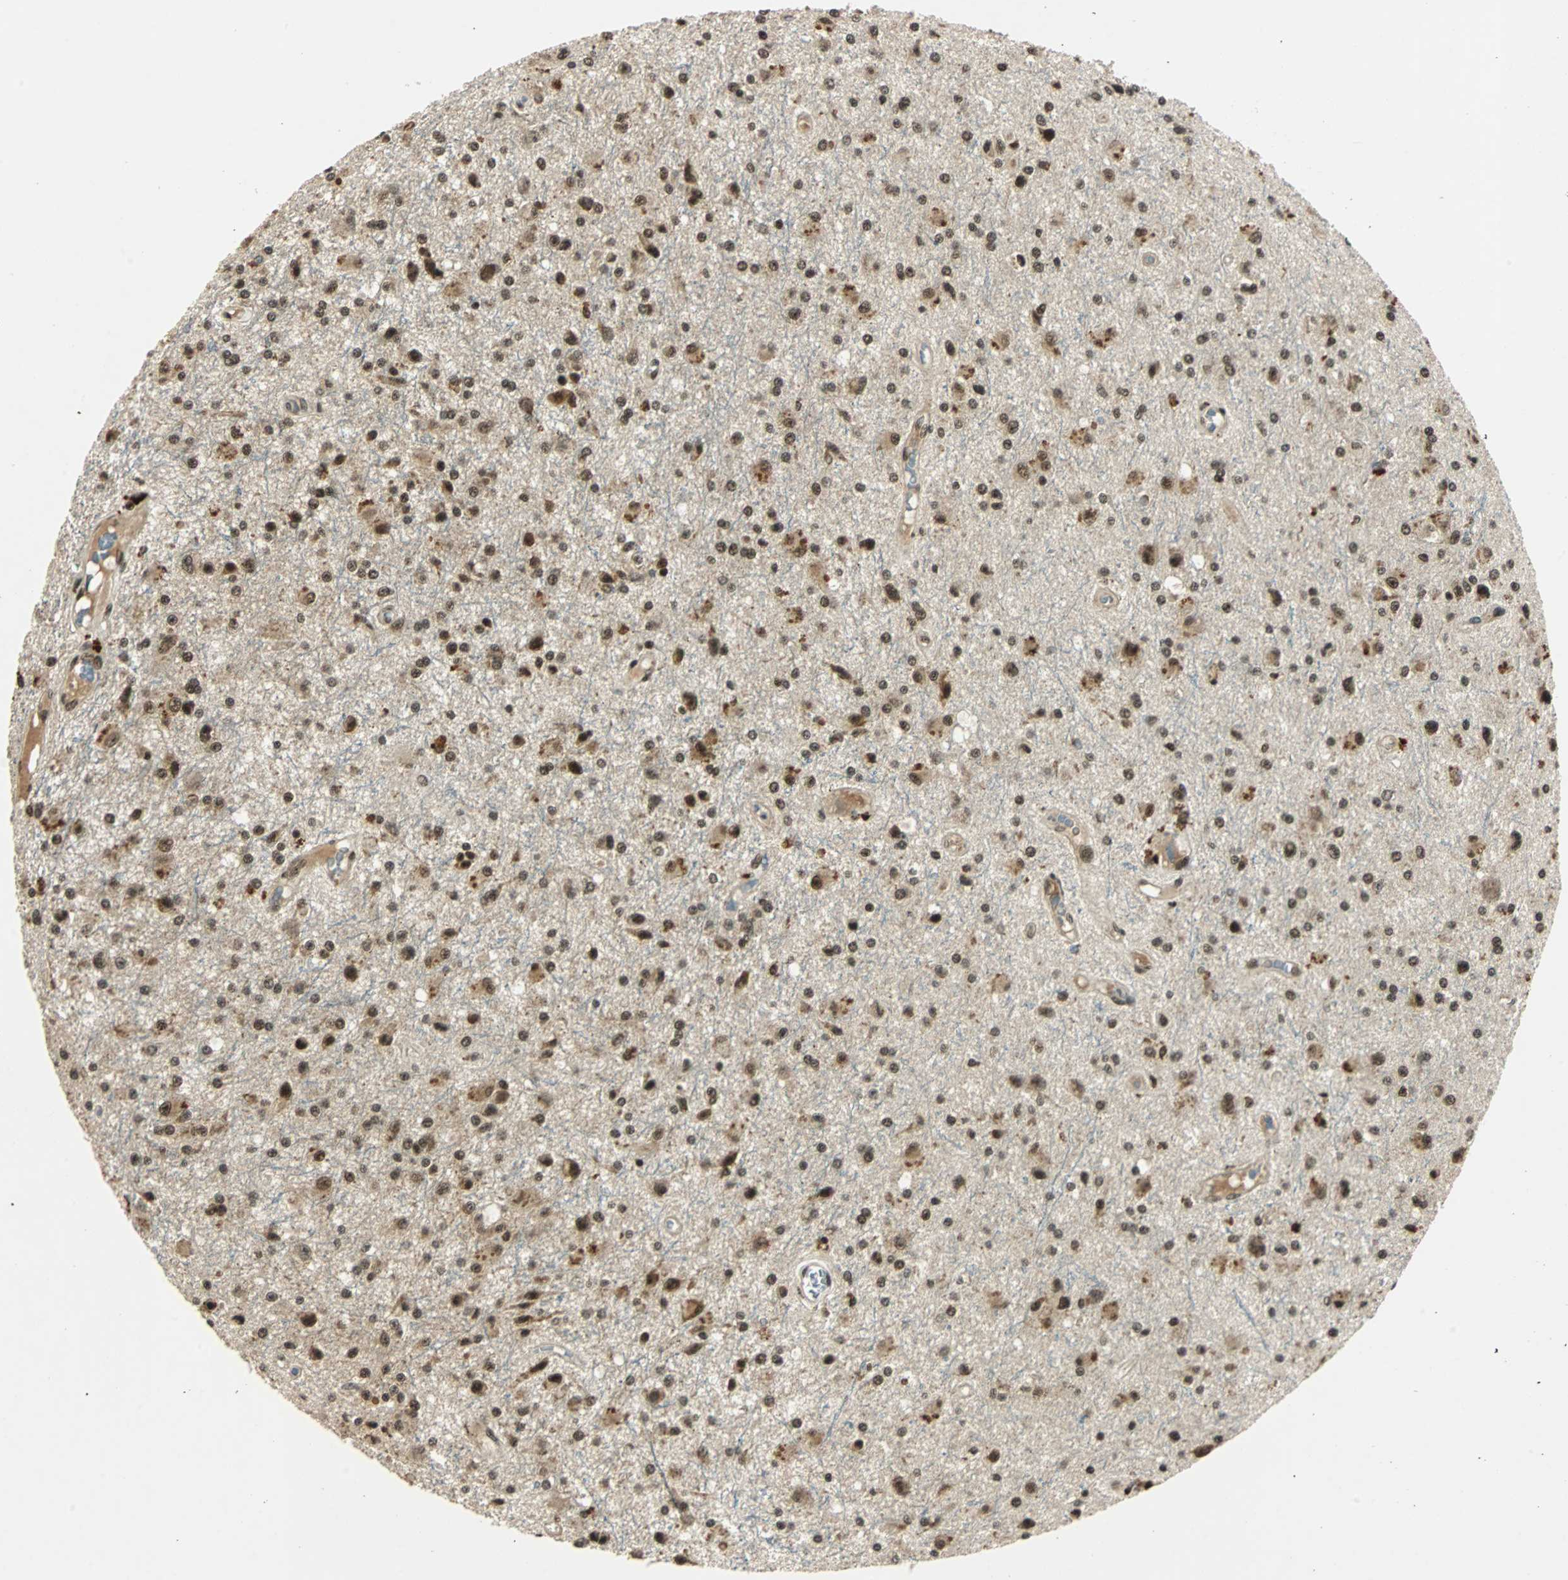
{"staining": {"intensity": "strong", "quantity": ">75%", "location": "nuclear"}, "tissue": "glioma", "cell_type": "Tumor cells", "image_type": "cancer", "snomed": [{"axis": "morphology", "description": "Glioma, malignant, Low grade"}, {"axis": "topography", "description": "Brain"}], "caption": "This histopathology image shows IHC staining of glioma, with high strong nuclear staining in approximately >75% of tumor cells.", "gene": "TAF5", "patient": {"sex": "male", "age": 58}}